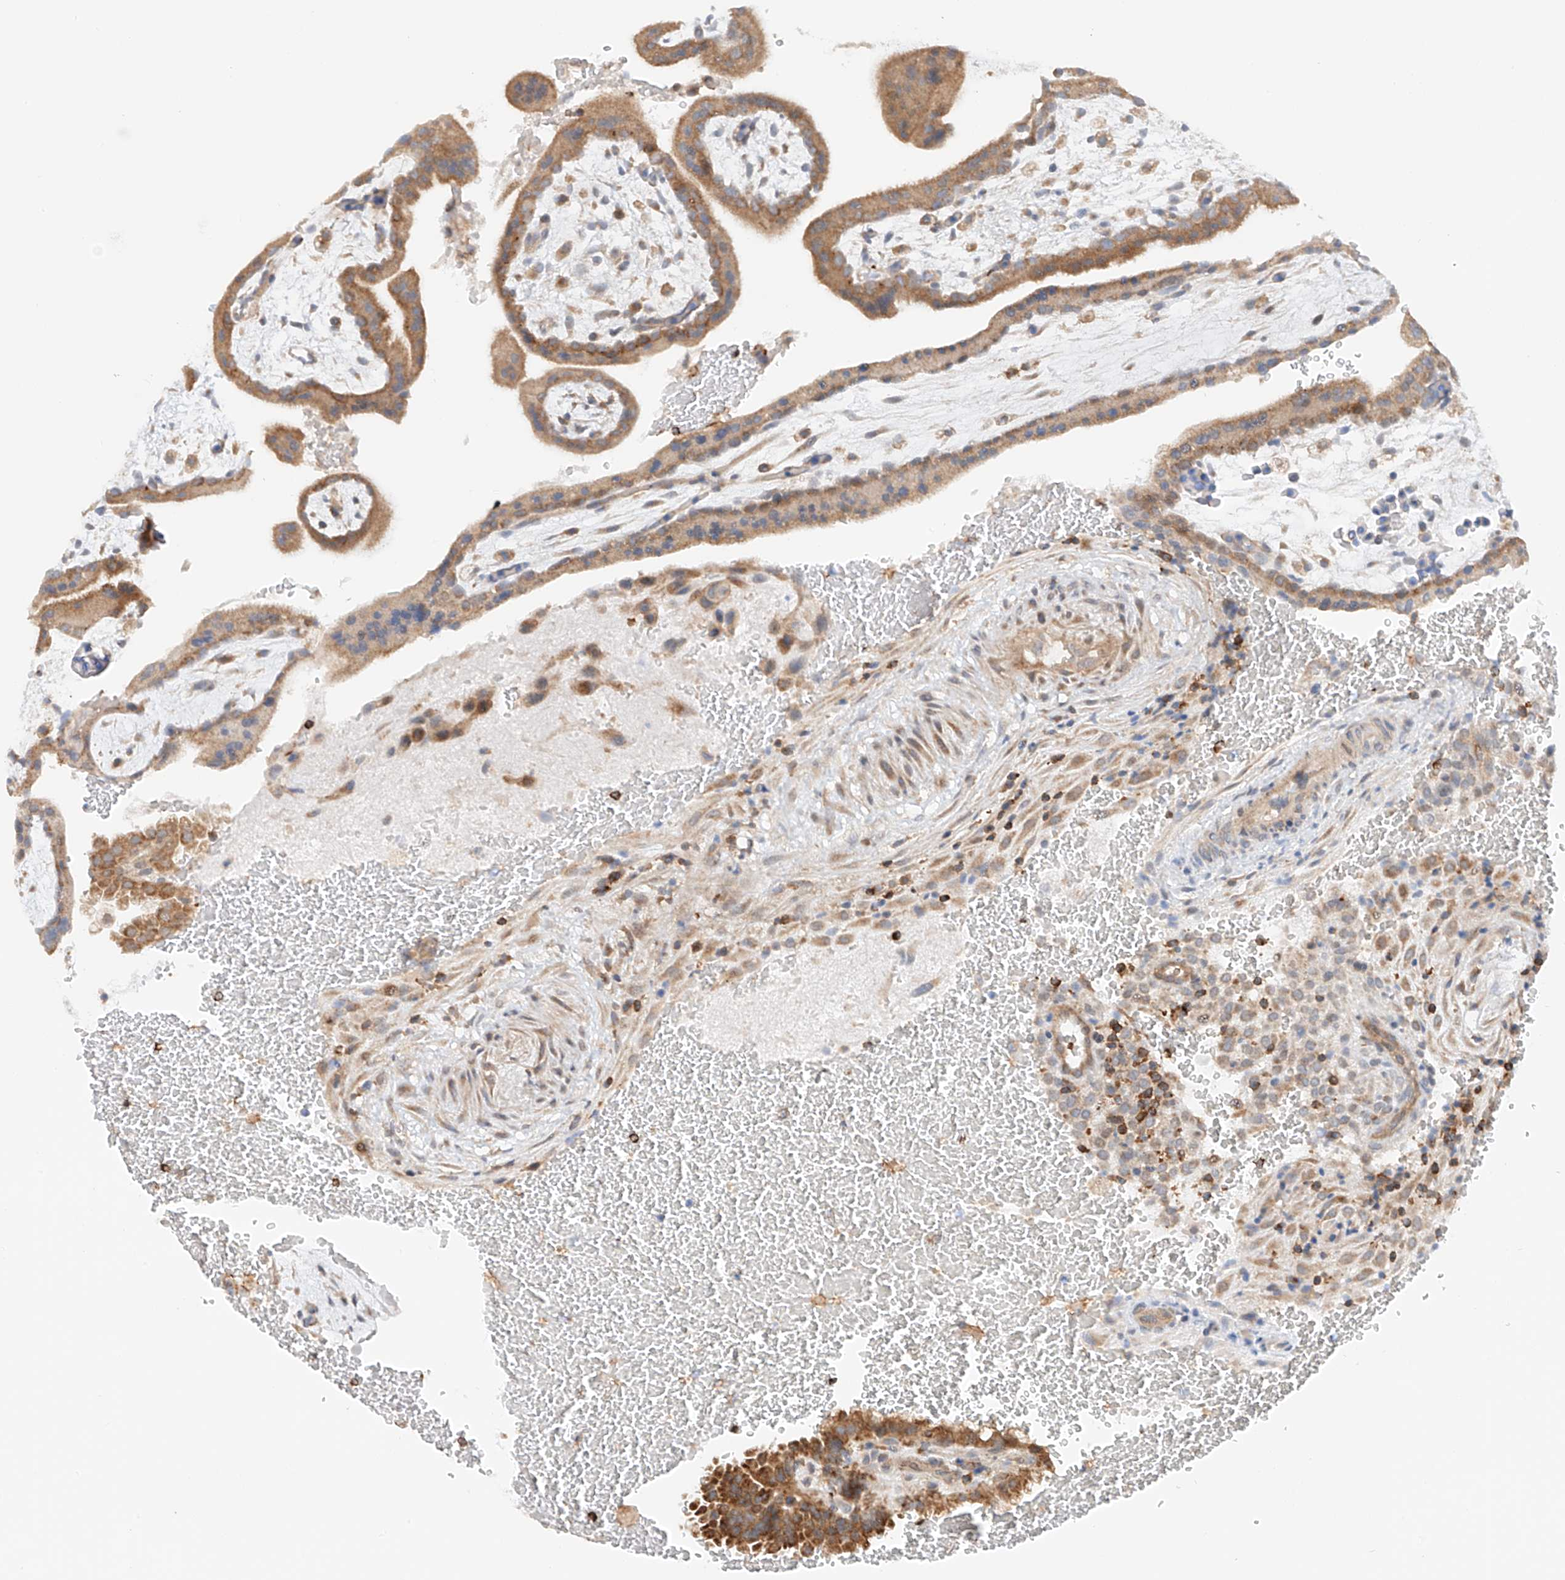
{"staining": {"intensity": "moderate", "quantity": ">75%", "location": "cytoplasmic/membranous"}, "tissue": "placenta", "cell_type": "Decidual cells", "image_type": "normal", "snomed": [{"axis": "morphology", "description": "Normal tissue, NOS"}, {"axis": "topography", "description": "Placenta"}], "caption": "Protein staining demonstrates moderate cytoplasmic/membranous positivity in approximately >75% of decidual cells in unremarkable placenta. The staining was performed using DAB (3,3'-diaminobenzidine) to visualize the protein expression in brown, while the nuclei were stained in blue with hematoxylin (Magnification: 20x).", "gene": "MFN2", "patient": {"sex": "female", "age": 35}}